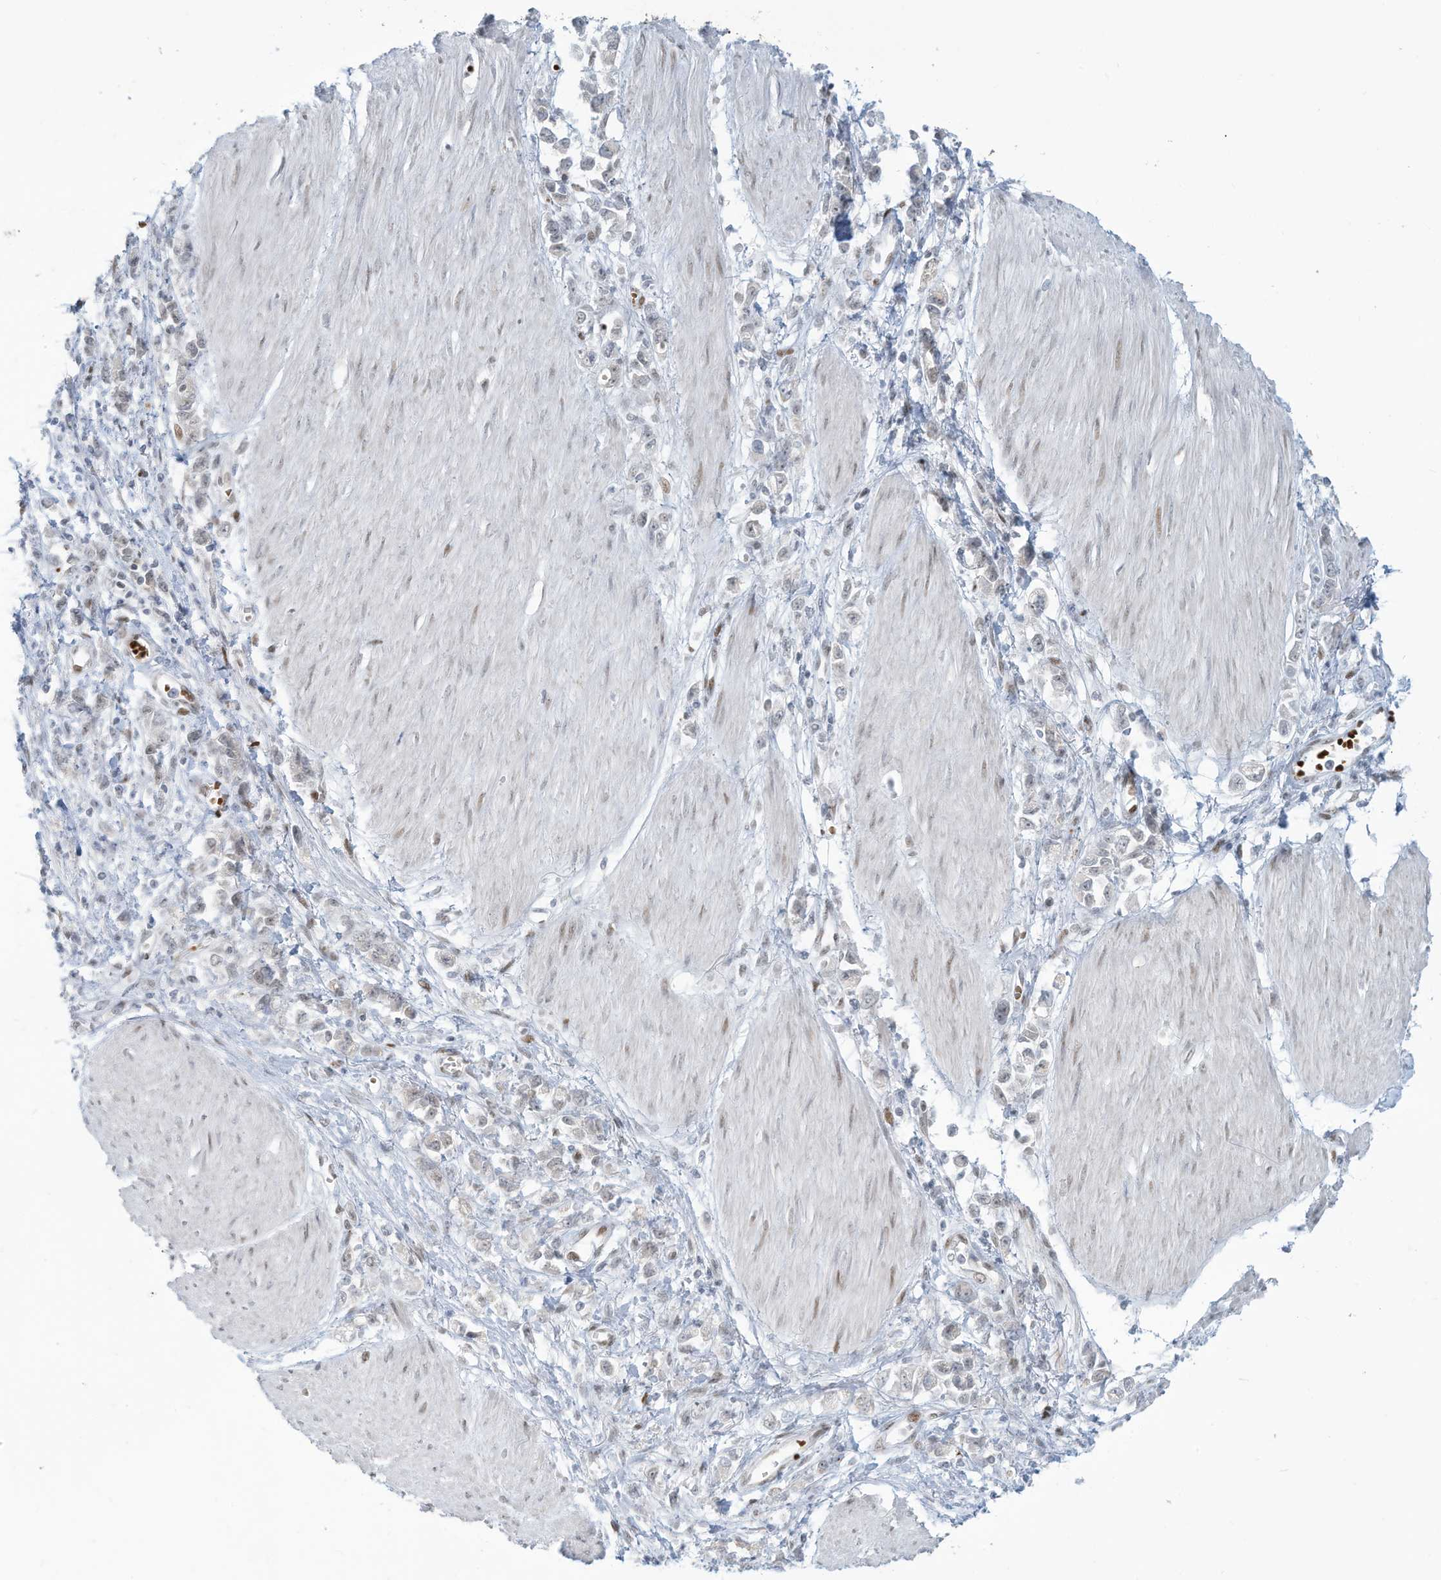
{"staining": {"intensity": "weak", "quantity": "<25%", "location": "nuclear"}, "tissue": "stomach cancer", "cell_type": "Tumor cells", "image_type": "cancer", "snomed": [{"axis": "morphology", "description": "Adenocarcinoma, NOS"}, {"axis": "topography", "description": "Stomach"}], "caption": "Immunohistochemical staining of human stomach cancer (adenocarcinoma) demonstrates no significant expression in tumor cells. (DAB (3,3'-diaminobenzidine) immunohistochemistry visualized using brightfield microscopy, high magnification).", "gene": "ECT2L", "patient": {"sex": "female", "age": 76}}